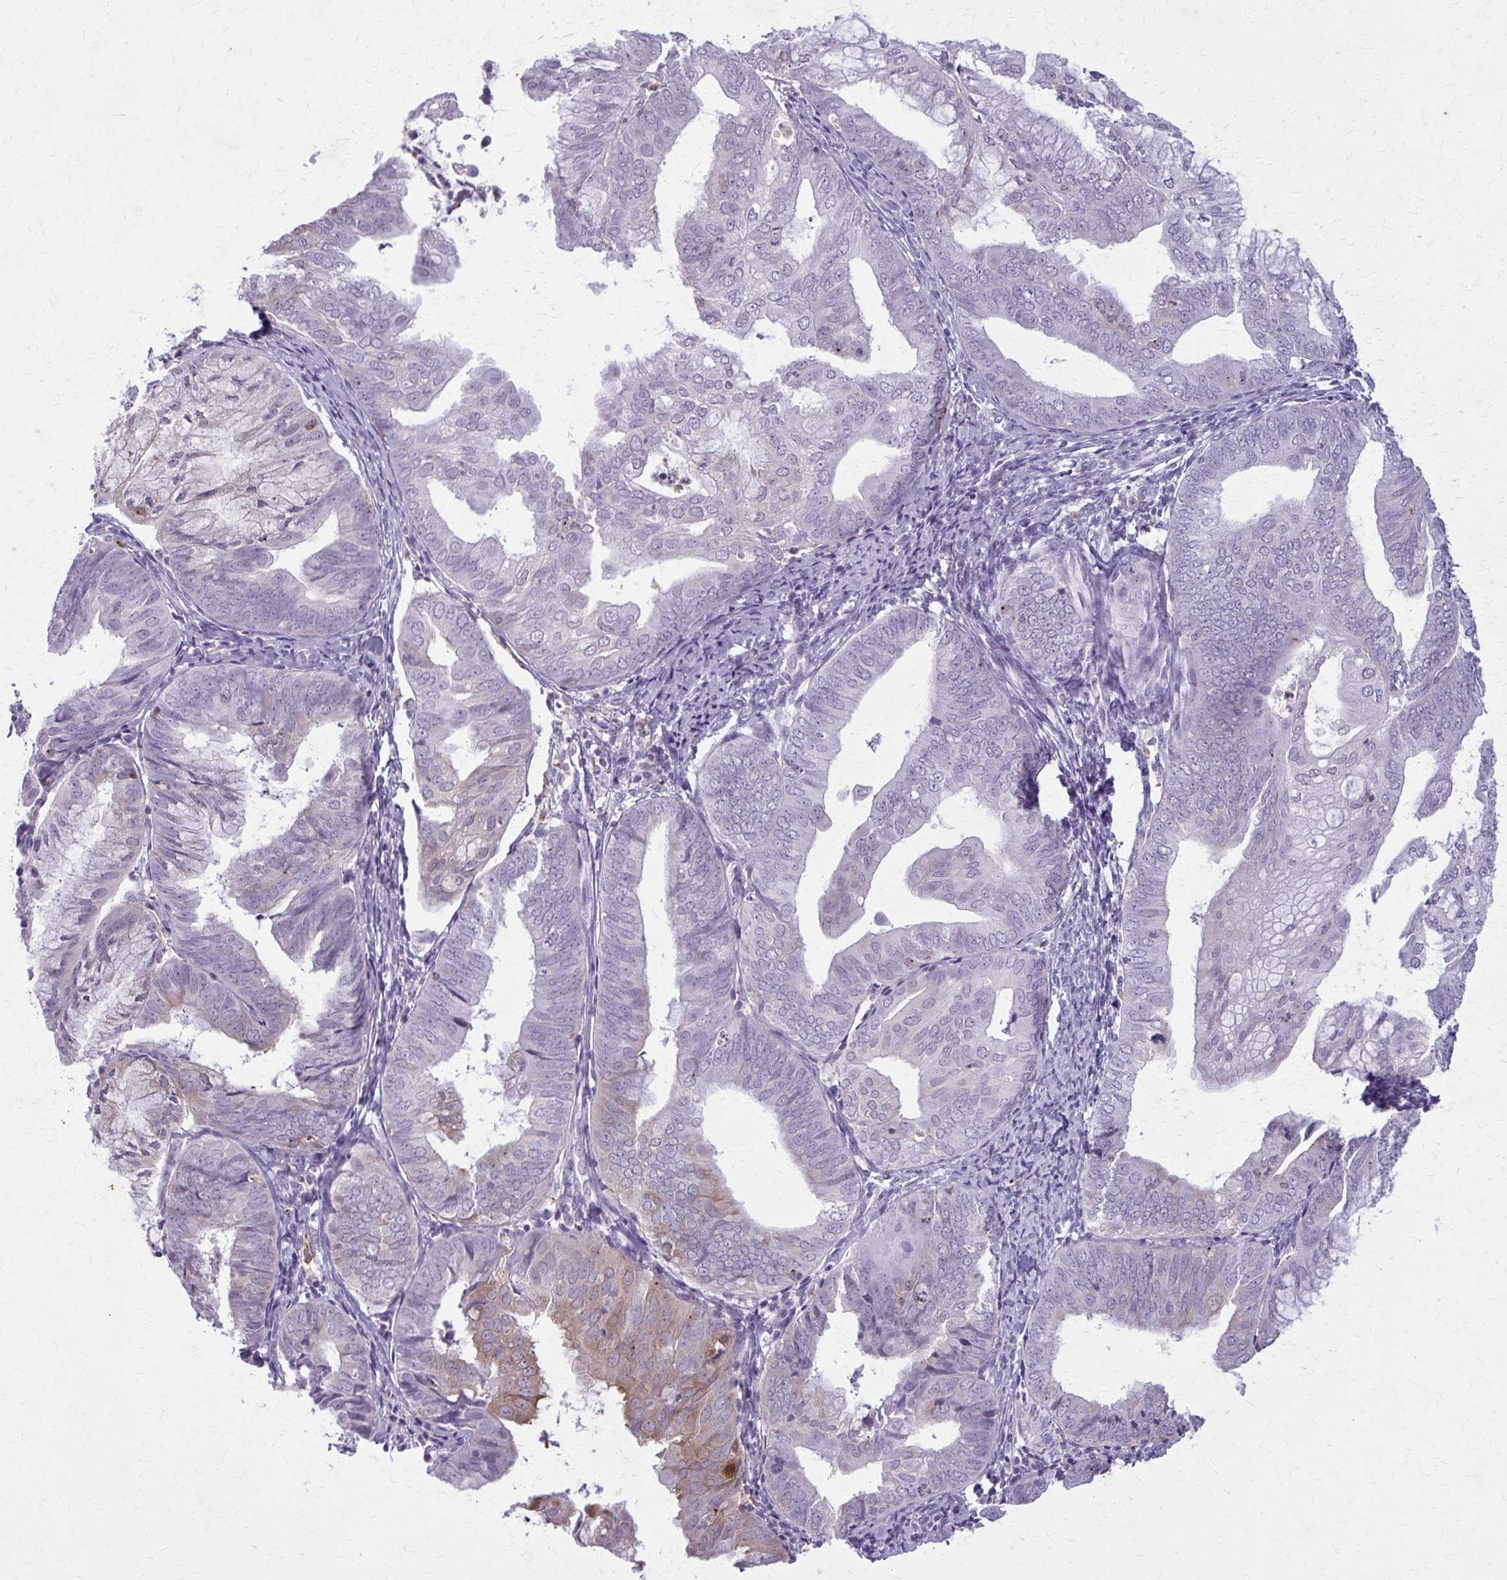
{"staining": {"intensity": "moderate", "quantity": "<25%", "location": "cytoplasmic/membranous"}, "tissue": "endometrial cancer", "cell_type": "Tumor cells", "image_type": "cancer", "snomed": [{"axis": "morphology", "description": "Adenocarcinoma, NOS"}, {"axis": "topography", "description": "Endometrium"}], "caption": "Immunohistochemical staining of endometrial cancer (adenocarcinoma) reveals low levels of moderate cytoplasmic/membranous protein positivity in about <25% of tumor cells. The protein of interest is shown in brown color, while the nuclei are stained blue.", "gene": "CARD9", "patient": {"sex": "female", "age": 75}}